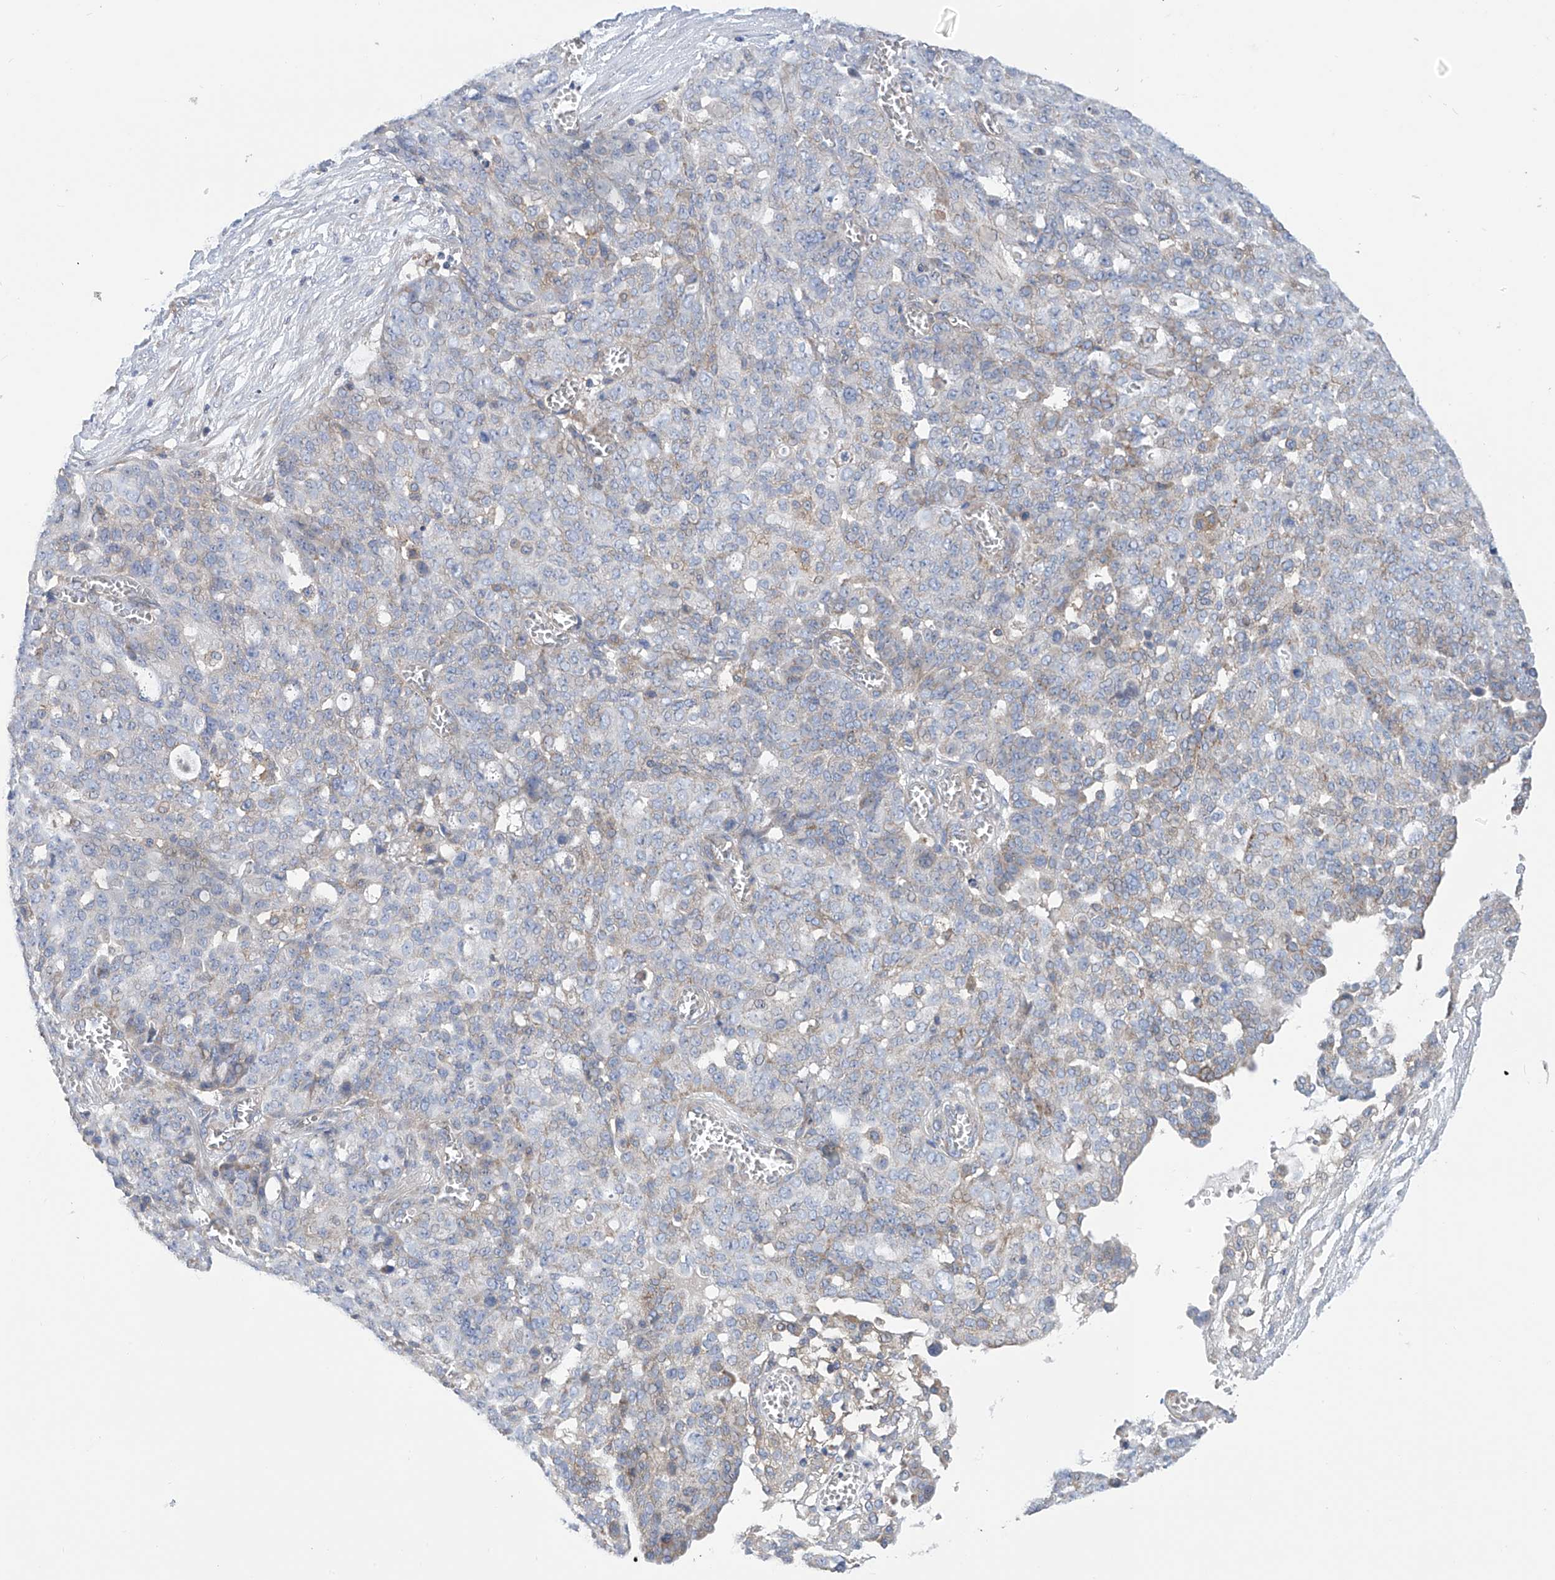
{"staining": {"intensity": "weak", "quantity": "<25%", "location": "cytoplasmic/membranous"}, "tissue": "ovarian cancer", "cell_type": "Tumor cells", "image_type": "cancer", "snomed": [{"axis": "morphology", "description": "Cystadenocarcinoma, serous, NOS"}, {"axis": "topography", "description": "Soft tissue"}, {"axis": "topography", "description": "Ovary"}], "caption": "Ovarian cancer (serous cystadenocarcinoma) stained for a protein using immunohistochemistry exhibits no positivity tumor cells.", "gene": "P2RX7", "patient": {"sex": "female", "age": 57}}